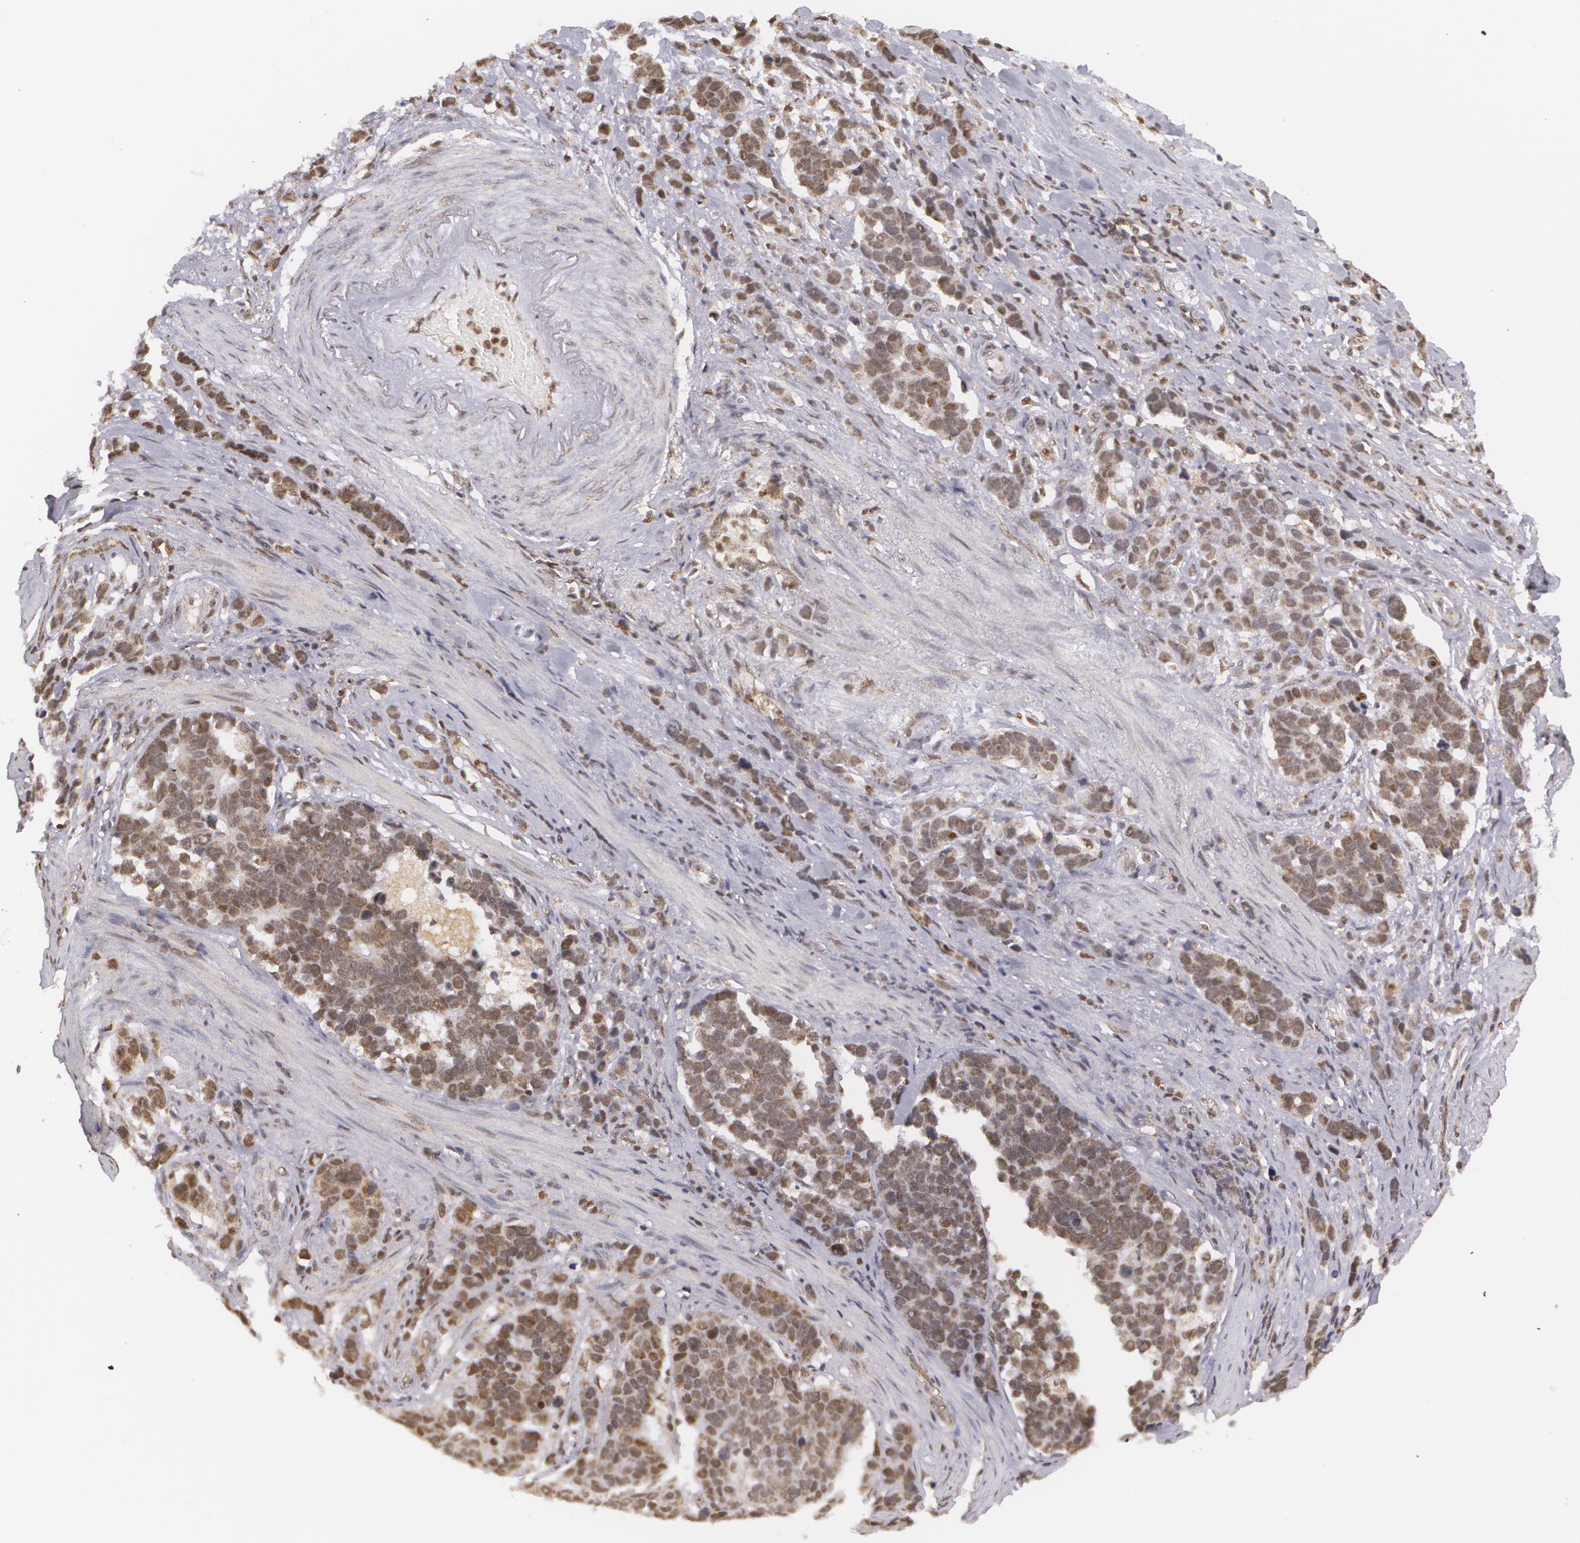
{"staining": {"intensity": "weak", "quantity": ">75%", "location": "cytoplasmic/membranous,nuclear"}, "tissue": "stomach cancer", "cell_type": "Tumor cells", "image_type": "cancer", "snomed": [{"axis": "morphology", "description": "Adenocarcinoma, NOS"}, {"axis": "topography", "description": "Stomach, upper"}], "caption": "An immunohistochemistry micrograph of neoplastic tissue is shown. Protein staining in brown shows weak cytoplasmic/membranous and nuclear positivity in adenocarcinoma (stomach) within tumor cells. (IHC, brightfield microscopy, high magnification).", "gene": "MXD1", "patient": {"sex": "male", "age": 71}}